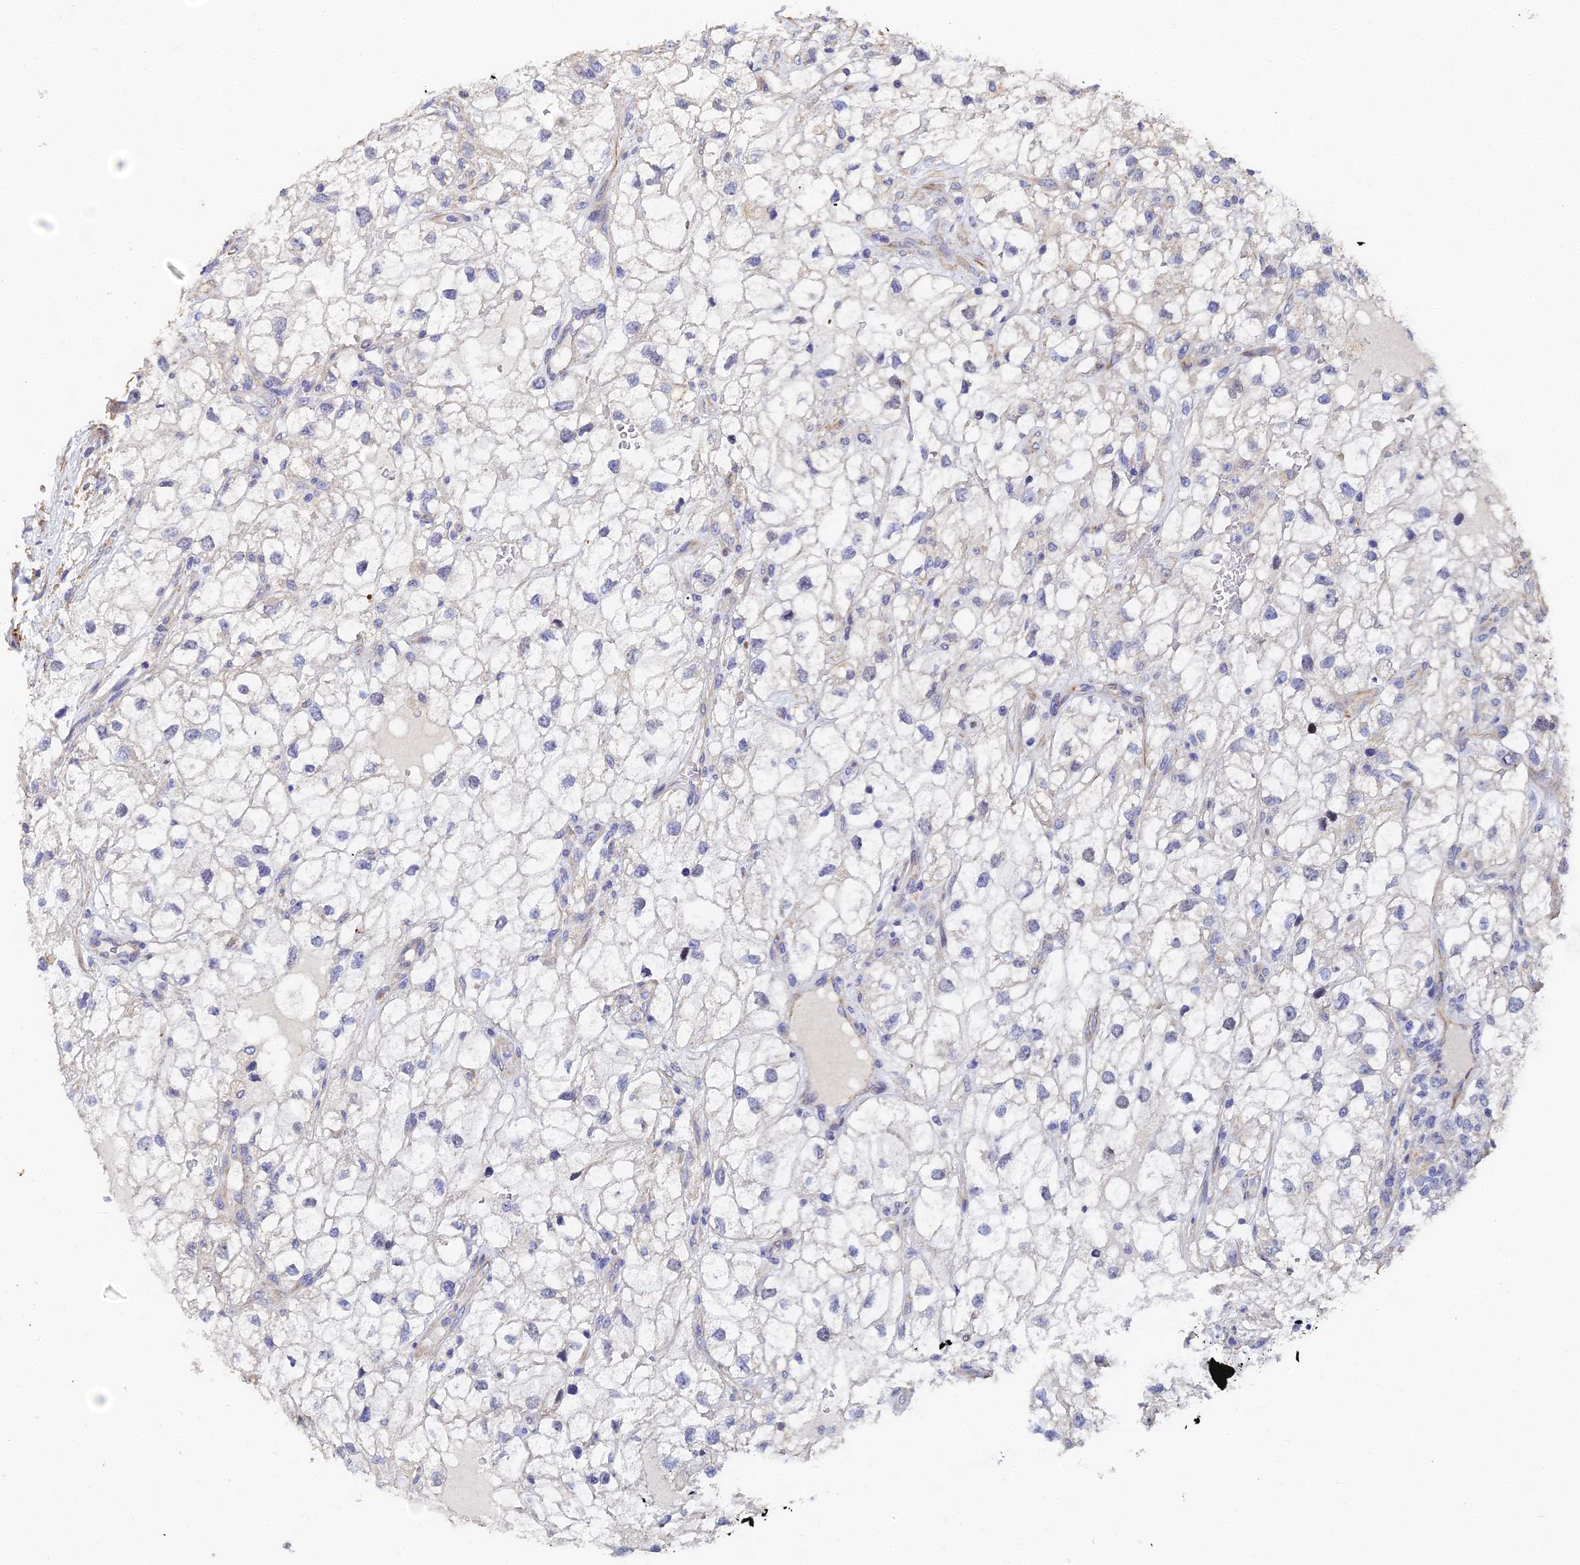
{"staining": {"intensity": "negative", "quantity": "none", "location": "none"}, "tissue": "renal cancer", "cell_type": "Tumor cells", "image_type": "cancer", "snomed": [{"axis": "morphology", "description": "Adenocarcinoma, NOS"}, {"axis": "topography", "description": "Kidney"}], "caption": "Immunohistochemical staining of renal cancer (adenocarcinoma) displays no significant staining in tumor cells. (Immunohistochemistry, brightfield microscopy, high magnification).", "gene": "ENSG00000268674", "patient": {"sex": "male", "age": 59}}